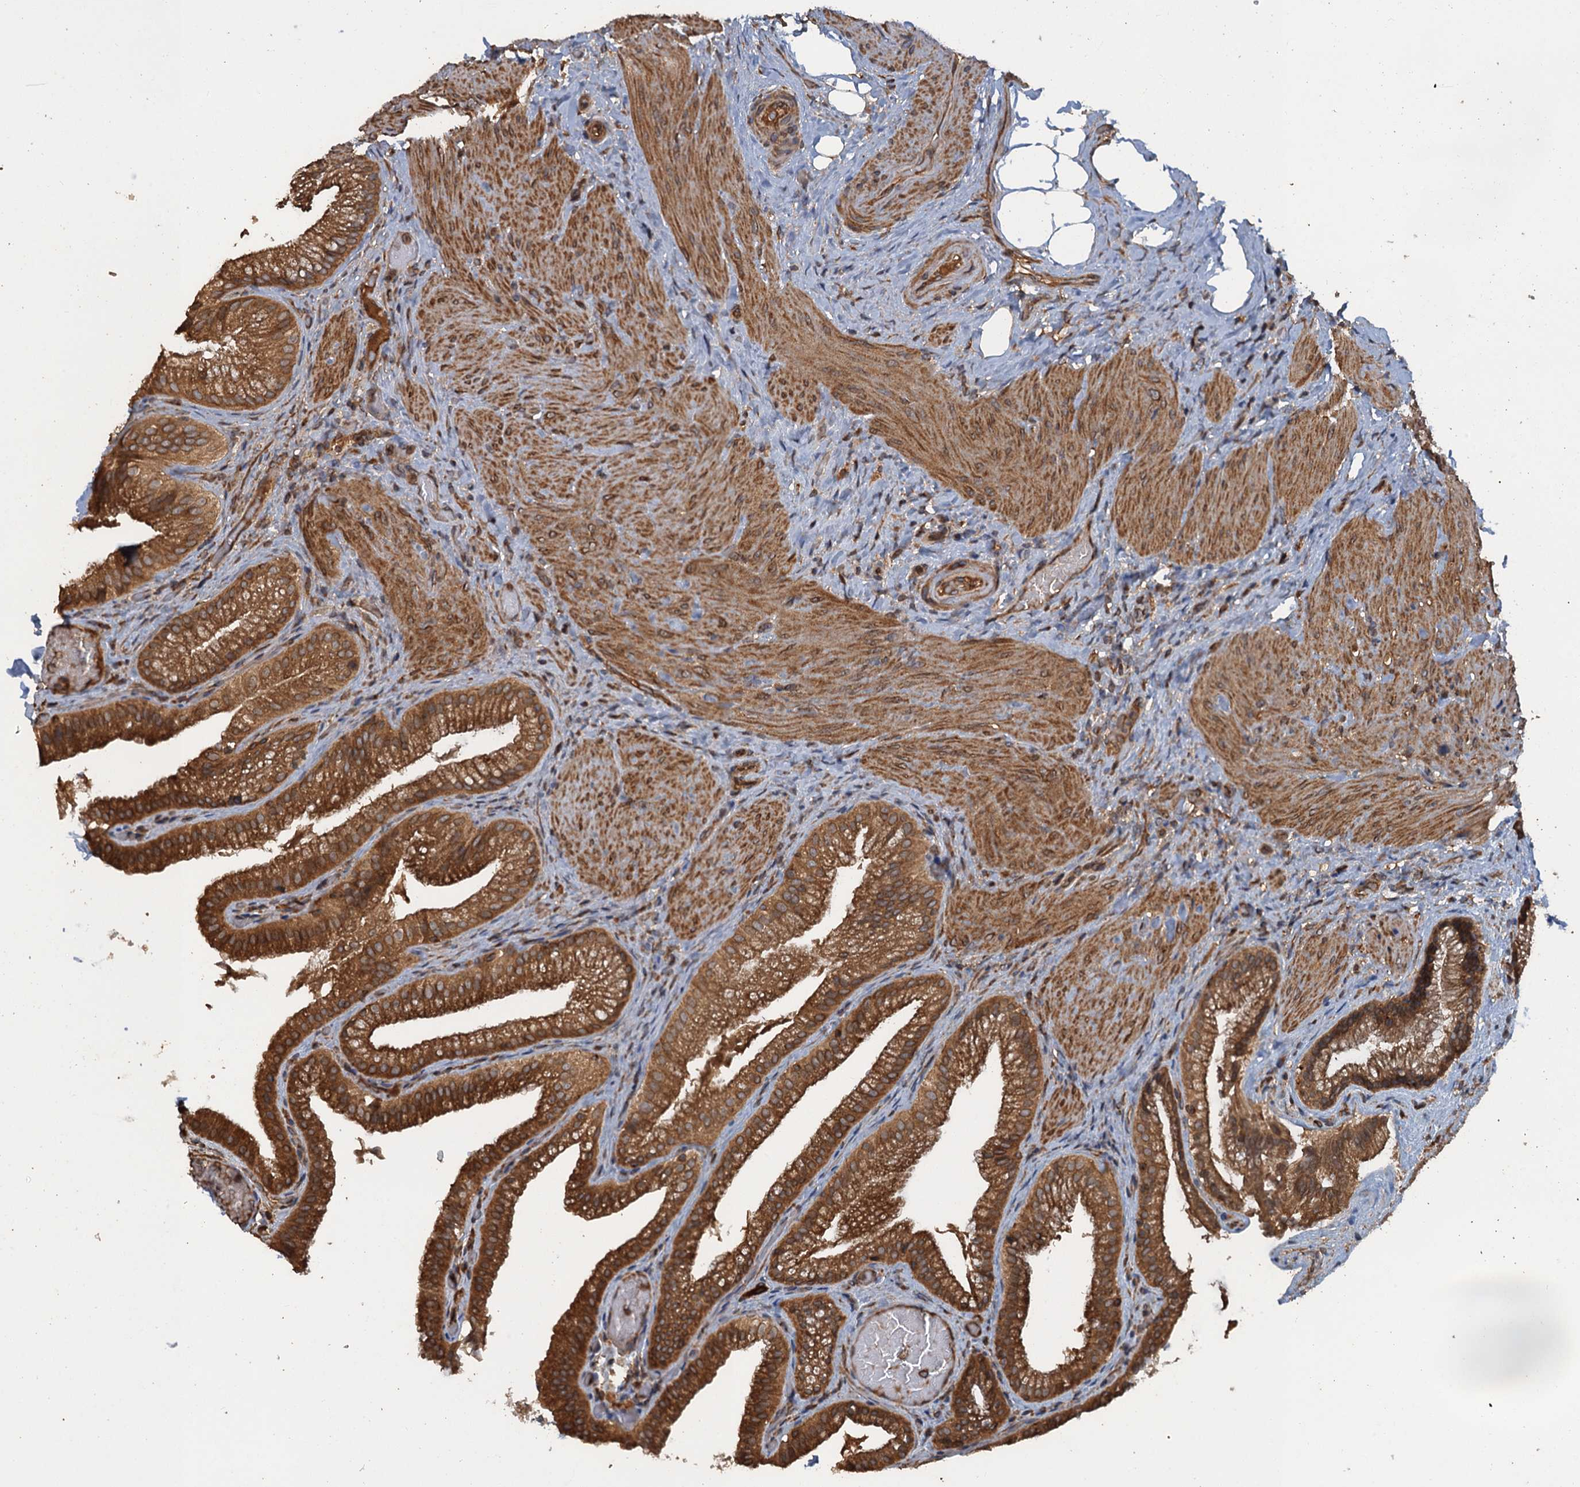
{"staining": {"intensity": "strong", "quantity": ">75%", "location": "cytoplasmic/membranous"}, "tissue": "gallbladder", "cell_type": "Glandular cells", "image_type": "normal", "snomed": [{"axis": "morphology", "description": "Normal tissue, NOS"}, {"axis": "morphology", "description": "Inflammation, NOS"}, {"axis": "topography", "description": "Gallbladder"}], "caption": "Benign gallbladder shows strong cytoplasmic/membranous expression in approximately >75% of glandular cells, visualized by immunohistochemistry.", "gene": "GLE1", "patient": {"sex": "male", "age": 51}}